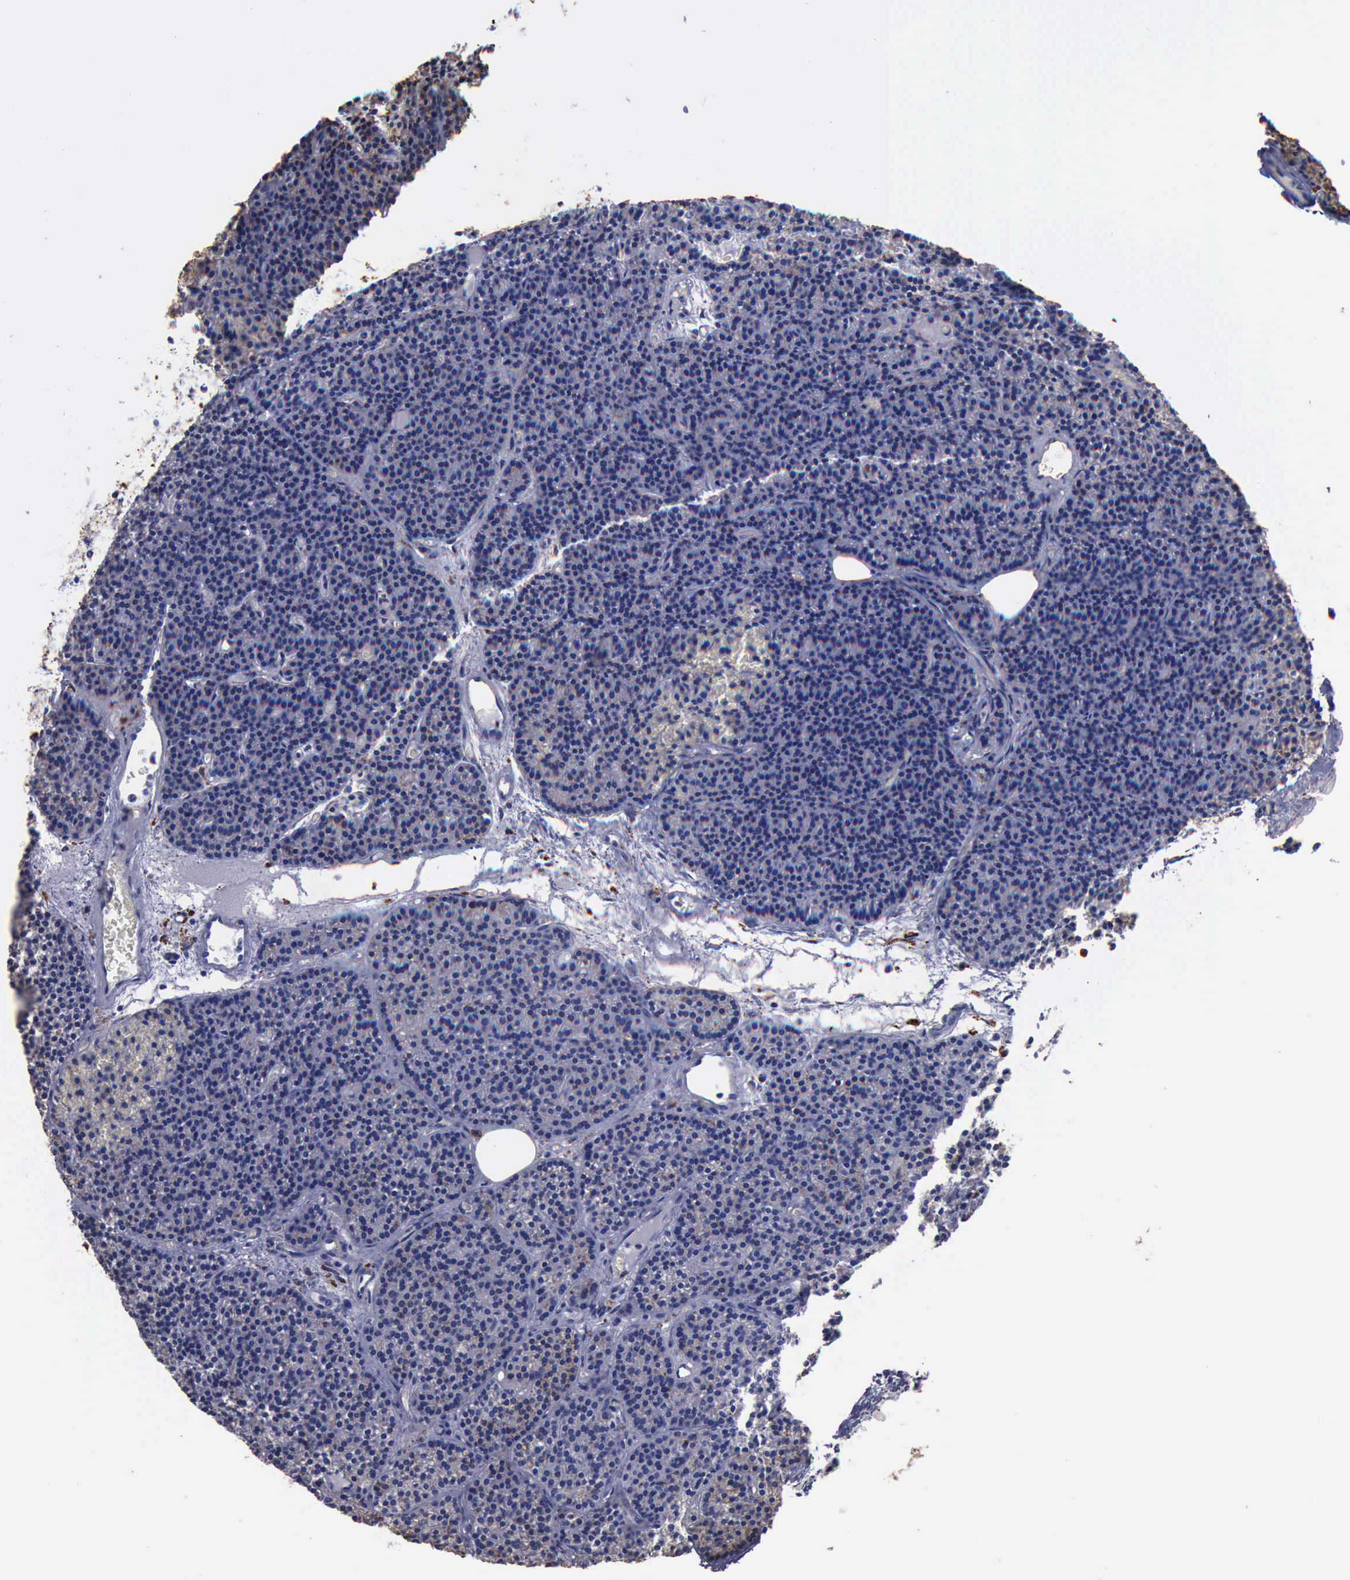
{"staining": {"intensity": "negative", "quantity": "none", "location": "none"}, "tissue": "parathyroid gland", "cell_type": "Glandular cells", "image_type": "normal", "snomed": [{"axis": "morphology", "description": "Normal tissue, NOS"}, {"axis": "topography", "description": "Parathyroid gland"}], "caption": "This histopathology image is of benign parathyroid gland stained with immunohistochemistry (IHC) to label a protein in brown with the nuclei are counter-stained blue. There is no positivity in glandular cells.", "gene": "CTSD", "patient": {"sex": "male", "age": 57}}